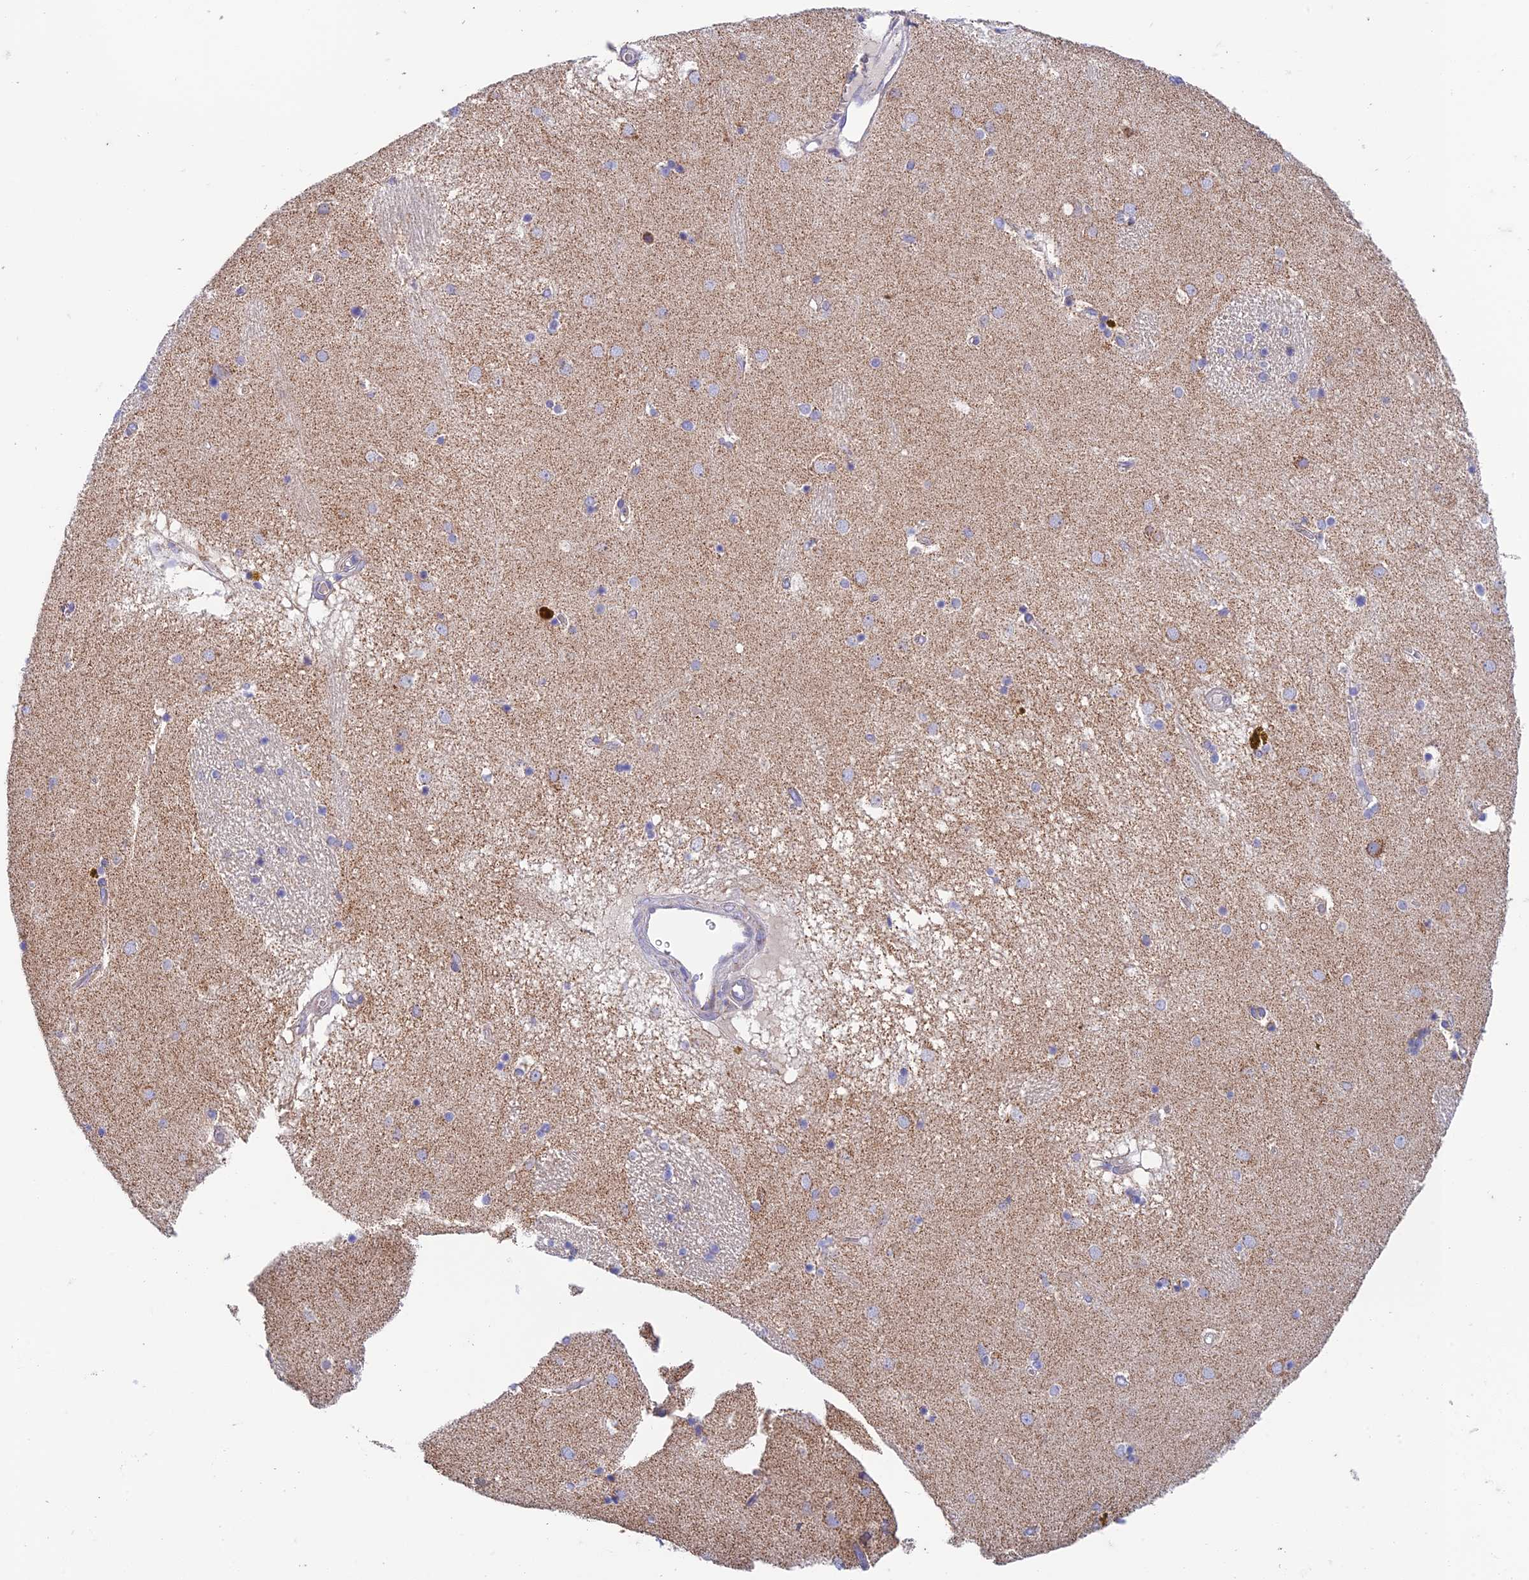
{"staining": {"intensity": "weak", "quantity": "<25%", "location": "cytoplasmic/membranous"}, "tissue": "caudate", "cell_type": "Glial cells", "image_type": "normal", "snomed": [{"axis": "morphology", "description": "Normal tissue, NOS"}, {"axis": "topography", "description": "Lateral ventricle wall"}], "caption": "Immunohistochemistry (IHC) photomicrograph of normal human caudate stained for a protein (brown), which exhibits no staining in glial cells.", "gene": "ZNF181", "patient": {"sex": "male", "age": 70}}